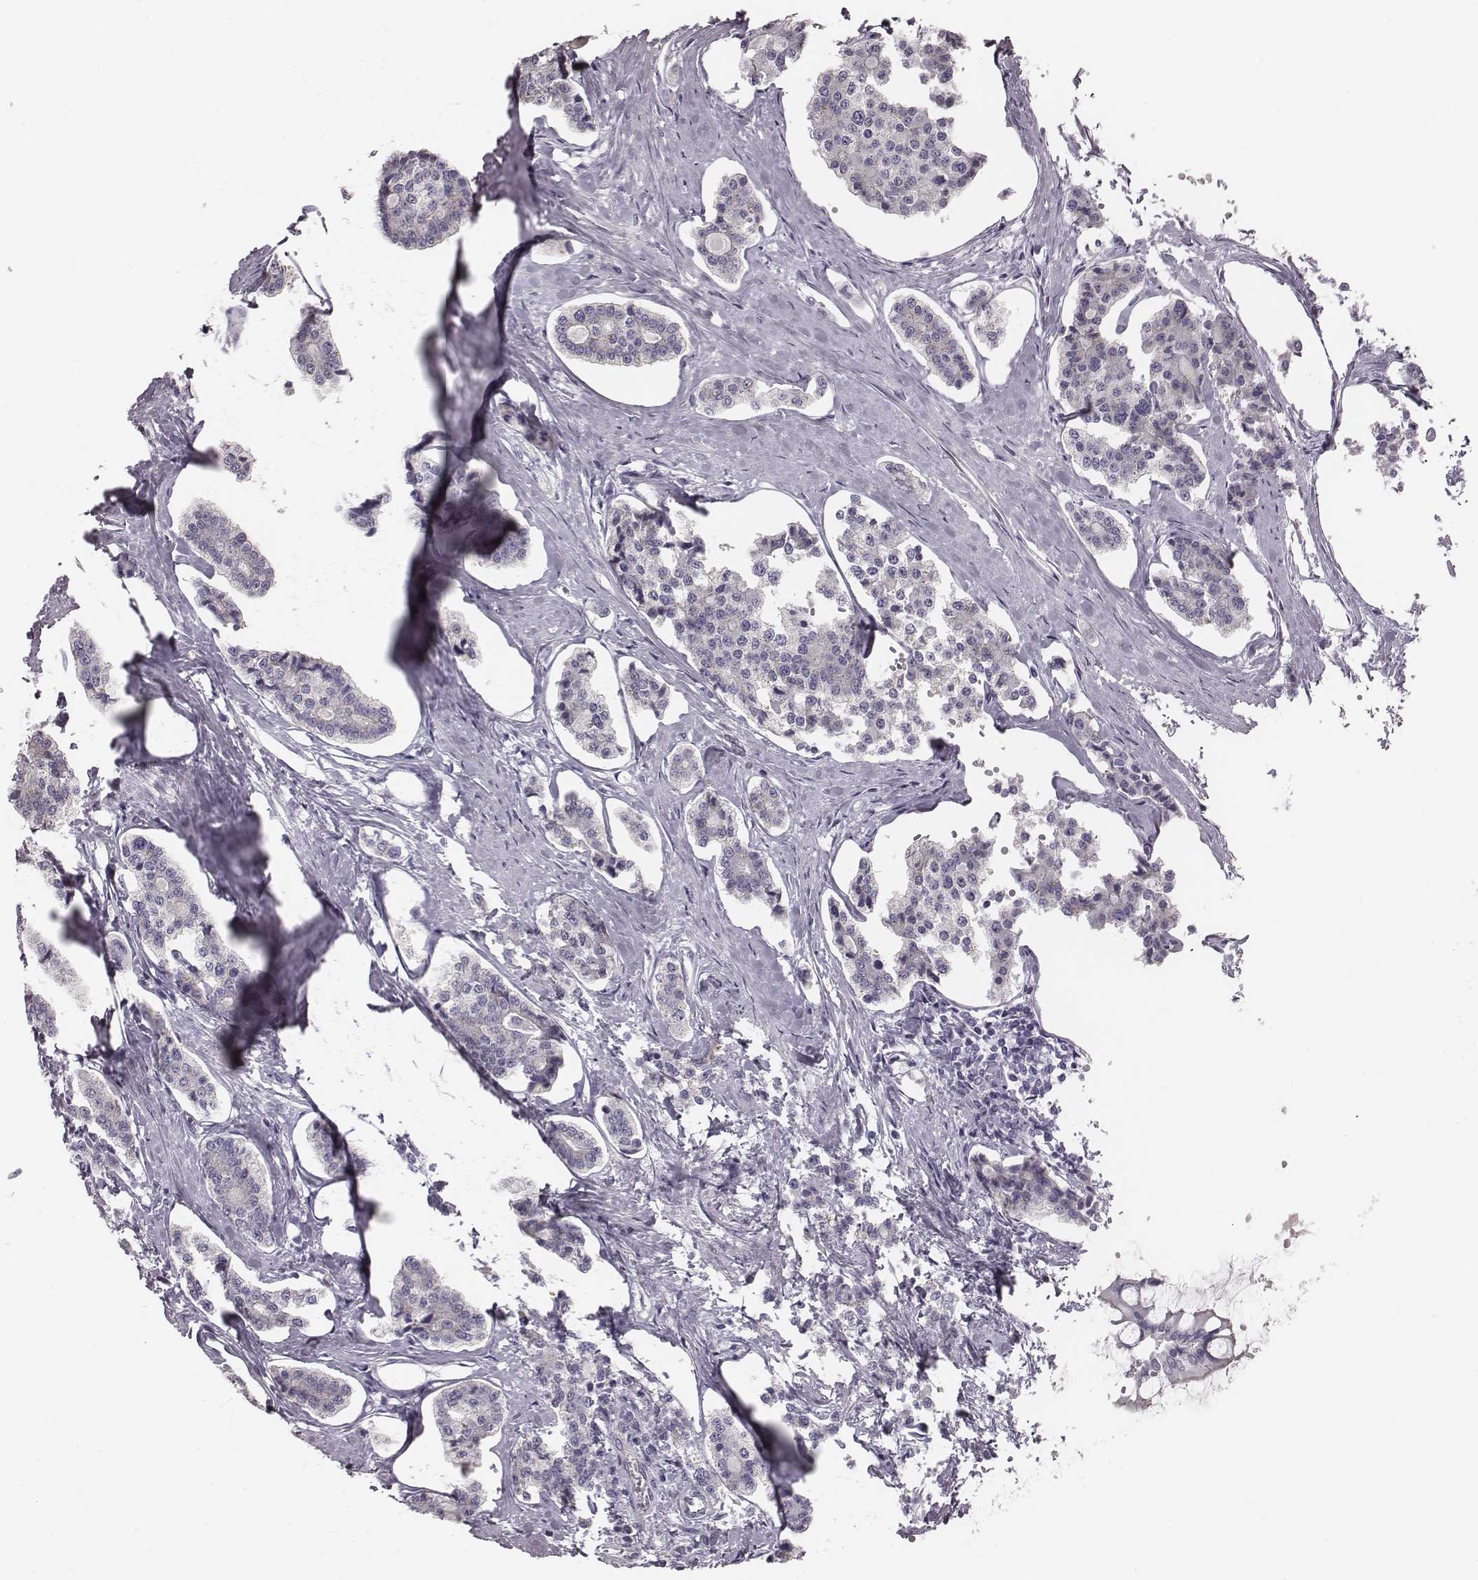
{"staining": {"intensity": "negative", "quantity": "none", "location": "none"}, "tissue": "carcinoid", "cell_type": "Tumor cells", "image_type": "cancer", "snomed": [{"axis": "morphology", "description": "Carcinoid, malignant, NOS"}, {"axis": "topography", "description": "Small intestine"}], "caption": "The IHC photomicrograph has no significant expression in tumor cells of carcinoid (malignant) tissue.", "gene": "CACNG4", "patient": {"sex": "female", "age": 65}}